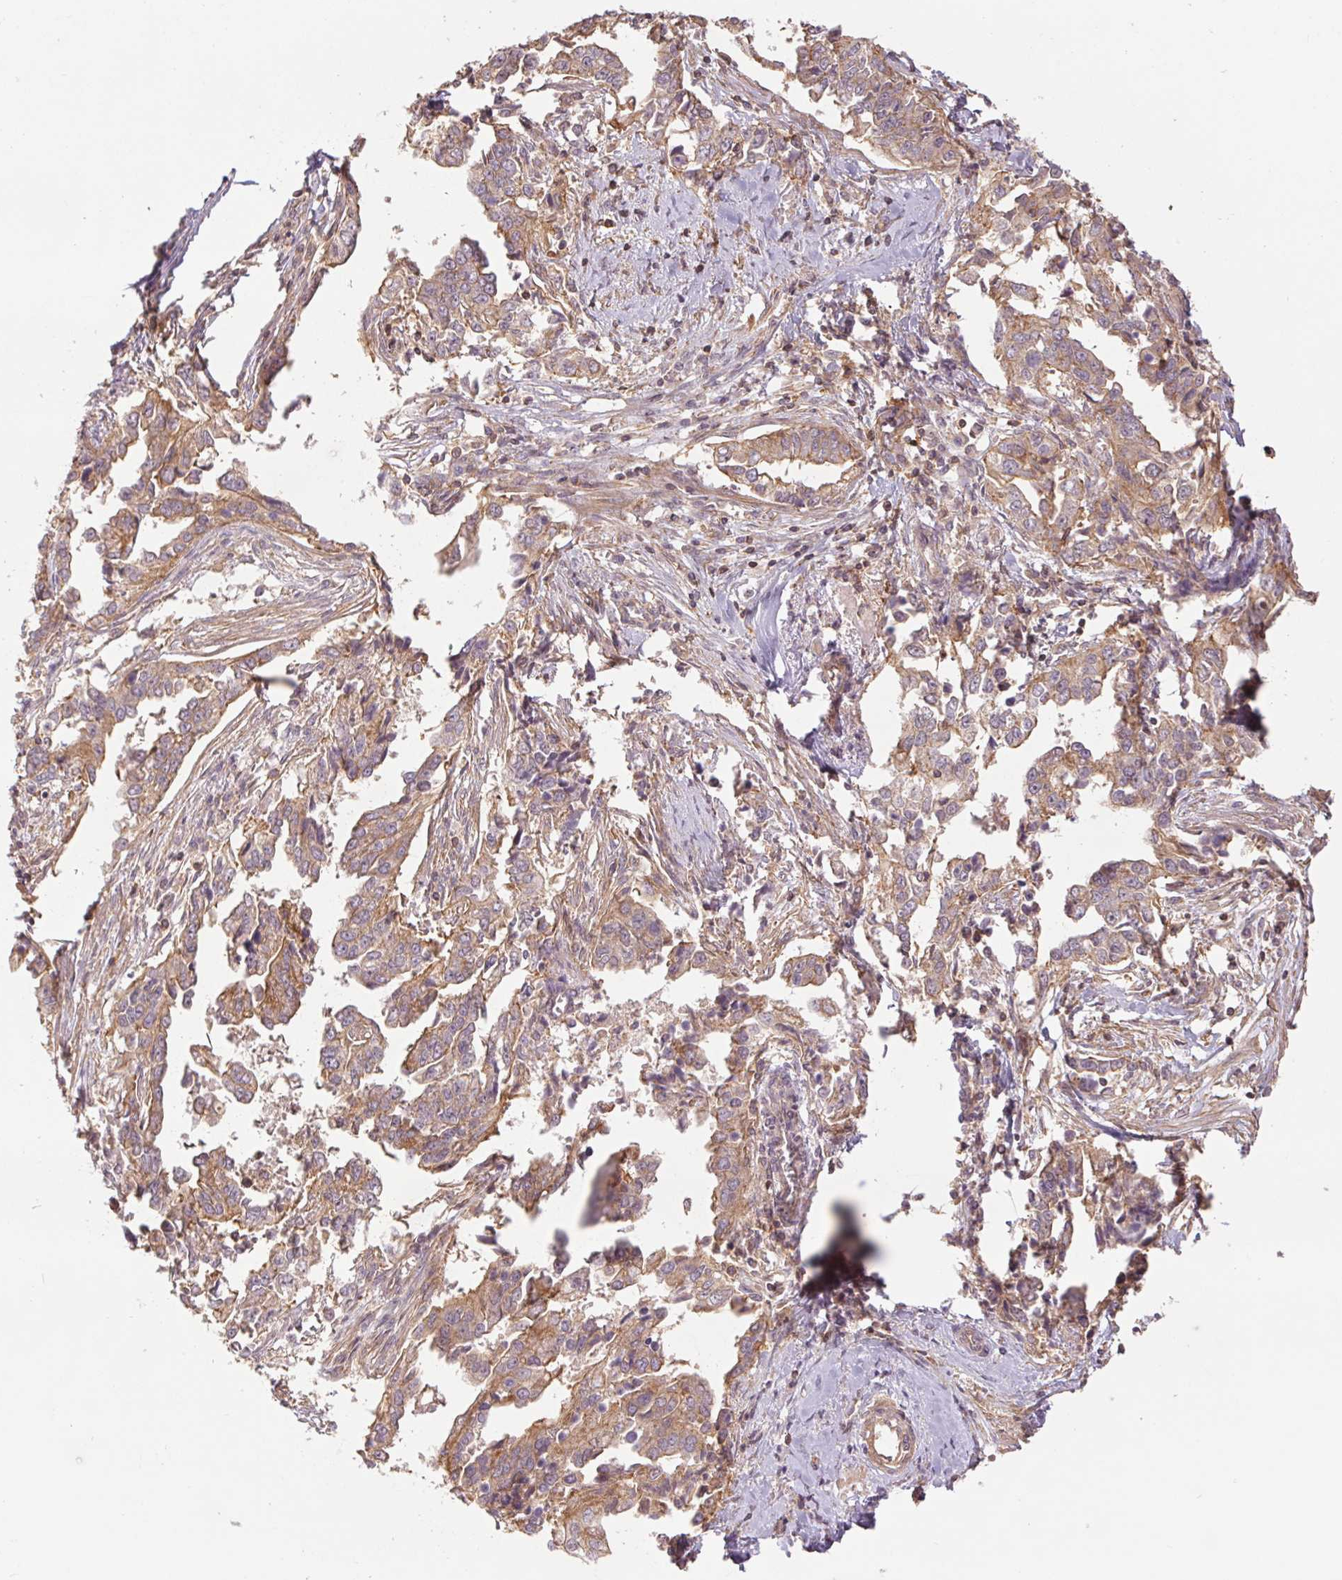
{"staining": {"intensity": "moderate", "quantity": ">75%", "location": "cytoplasmic/membranous"}, "tissue": "ovarian cancer", "cell_type": "Tumor cells", "image_type": "cancer", "snomed": [{"axis": "morphology", "description": "Cystadenocarcinoma, serous, NOS"}, {"axis": "topography", "description": "Ovary"}], "caption": "Ovarian serous cystadenocarcinoma stained with IHC displays moderate cytoplasmic/membranous staining in about >75% of tumor cells.", "gene": "TUBA3D", "patient": {"sex": "female", "age": 75}}